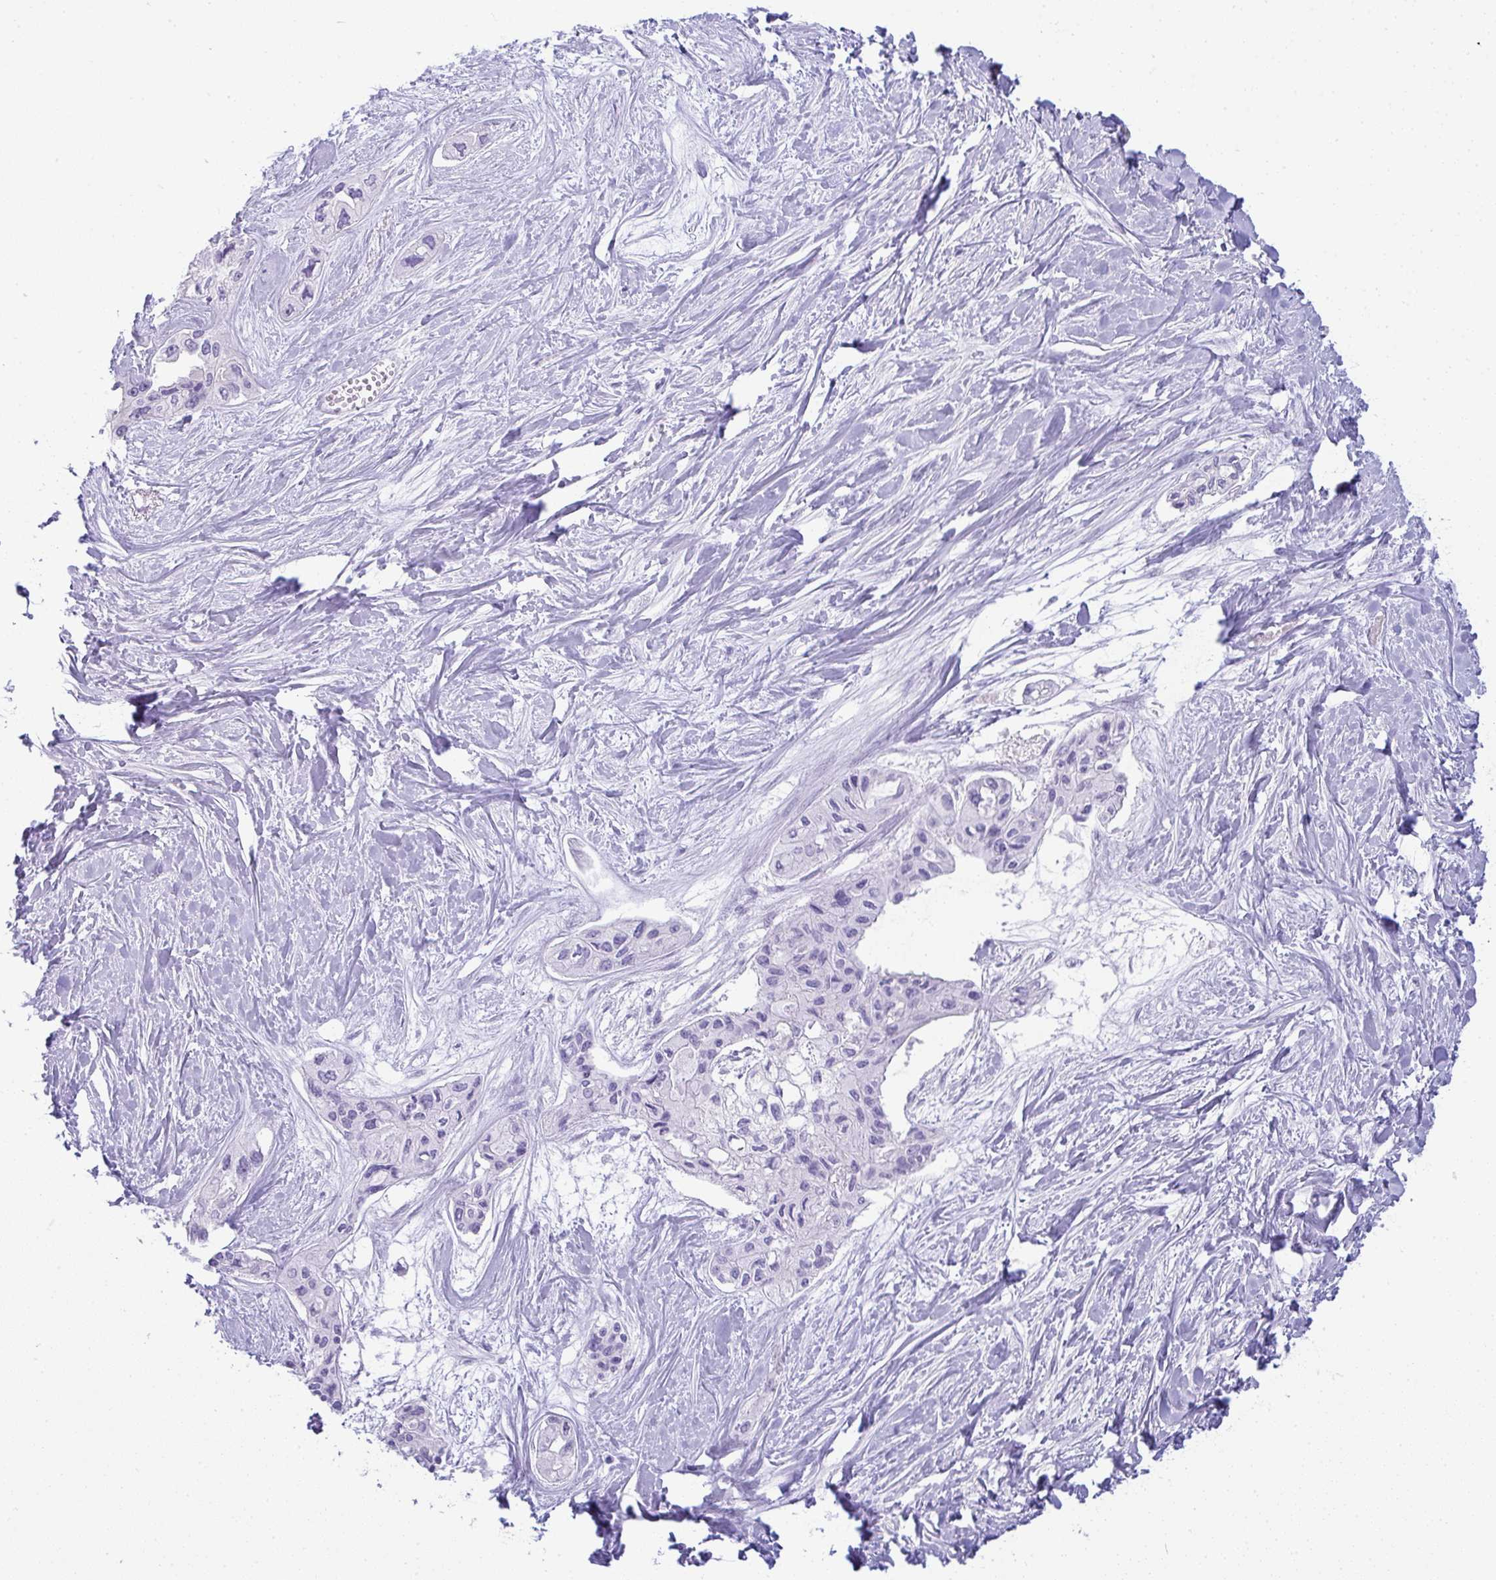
{"staining": {"intensity": "negative", "quantity": "none", "location": "none"}, "tissue": "pancreatic cancer", "cell_type": "Tumor cells", "image_type": "cancer", "snomed": [{"axis": "morphology", "description": "Adenocarcinoma, NOS"}, {"axis": "topography", "description": "Pancreas"}], "caption": "A photomicrograph of pancreatic cancer stained for a protein exhibits no brown staining in tumor cells.", "gene": "RASL10A", "patient": {"sex": "female", "age": 50}}